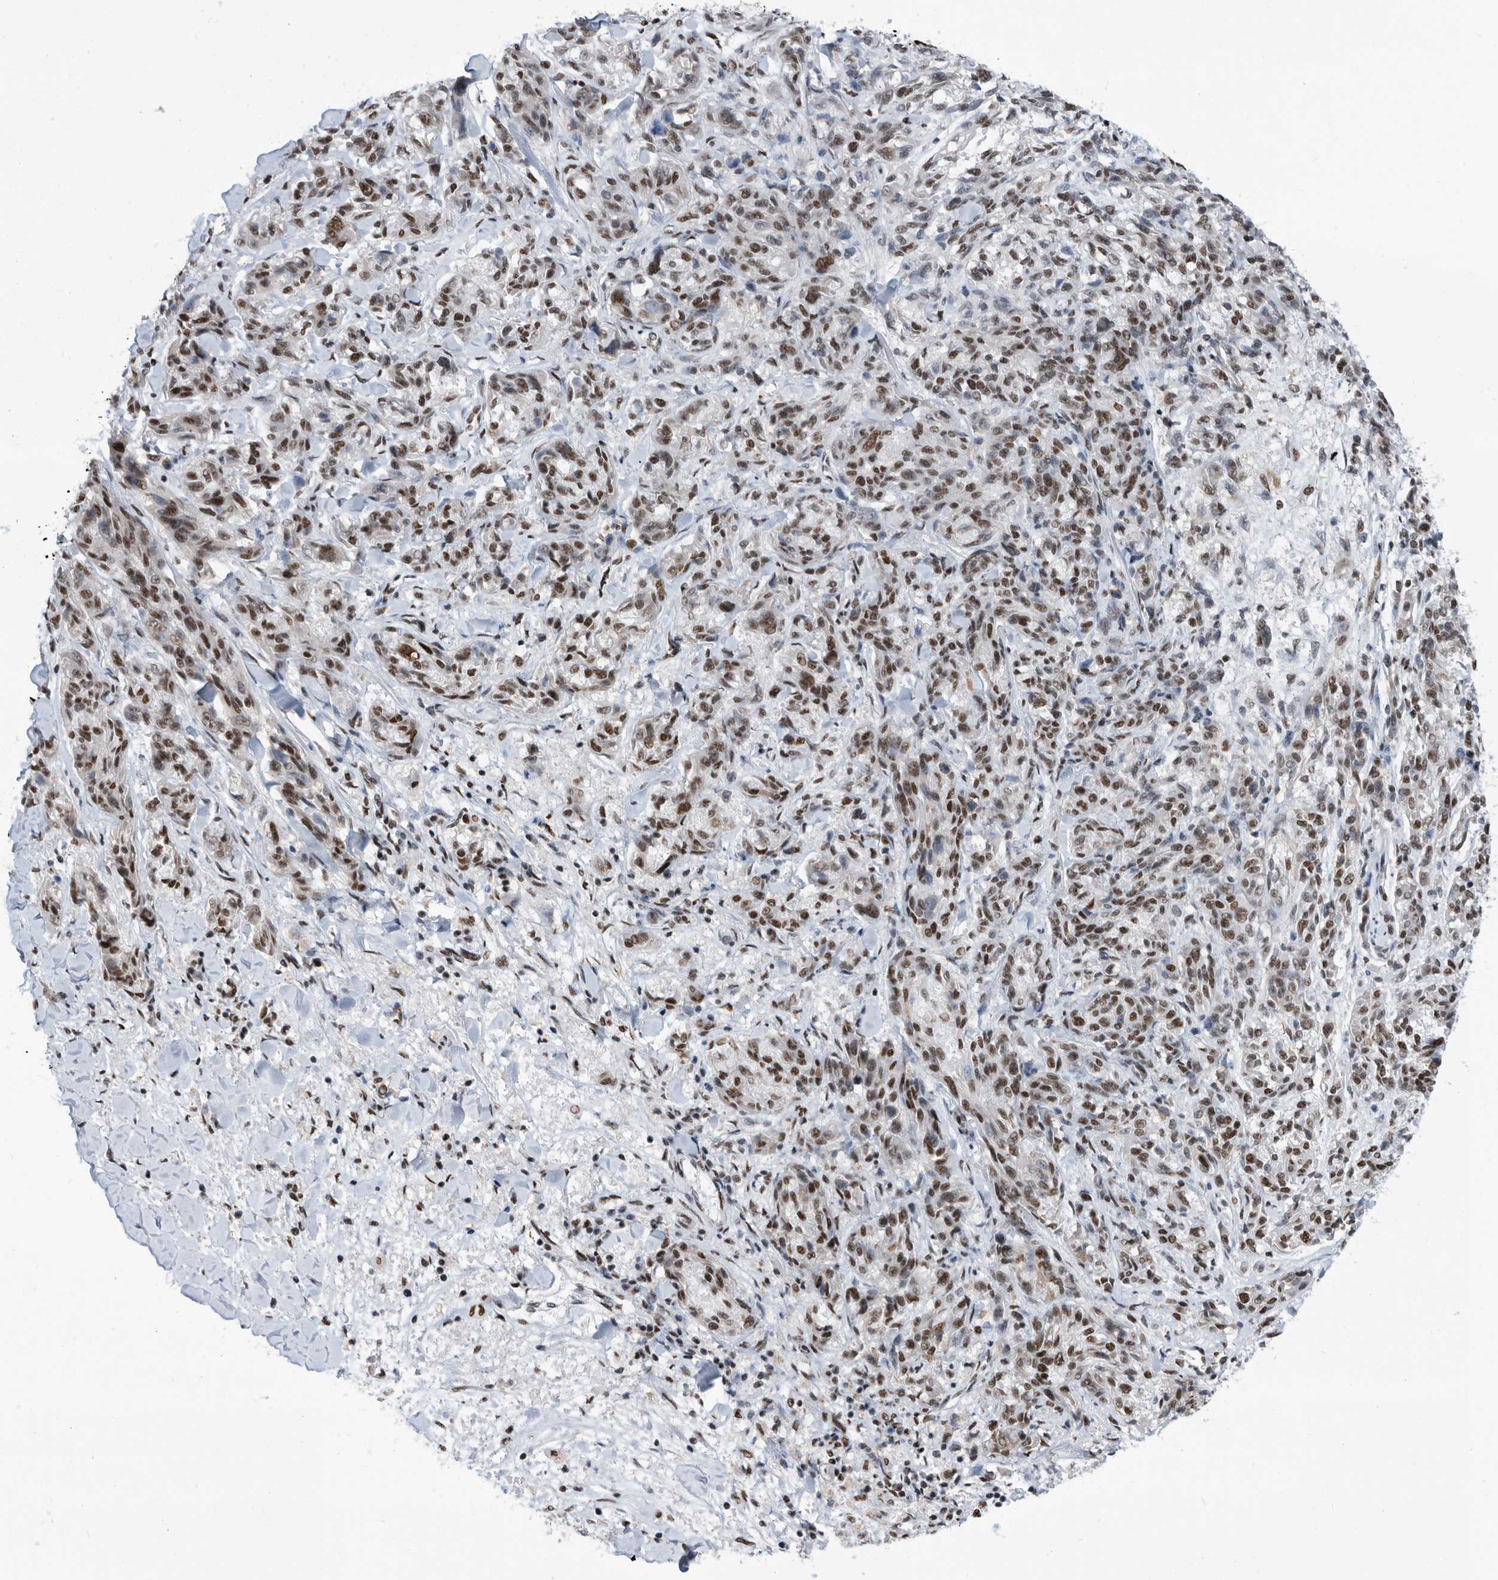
{"staining": {"intensity": "moderate", "quantity": "25%-75%", "location": "nuclear"}, "tissue": "melanoma", "cell_type": "Tumor cells", "image_type": "cancer", "snomed": [{"axis": "morphology", "description": "Malignant melanoma, NOS"}, {"axis": "topography", "description": "Skin"}], "caption": "The histopathology image exhibits immunohistochemical staining of malignant melanoma. There is moderate nuclear staining is present in about 25%-75% of tumor cells.", "gene": "SF3A1", "patient": {"sex": "male", "age": 53}}